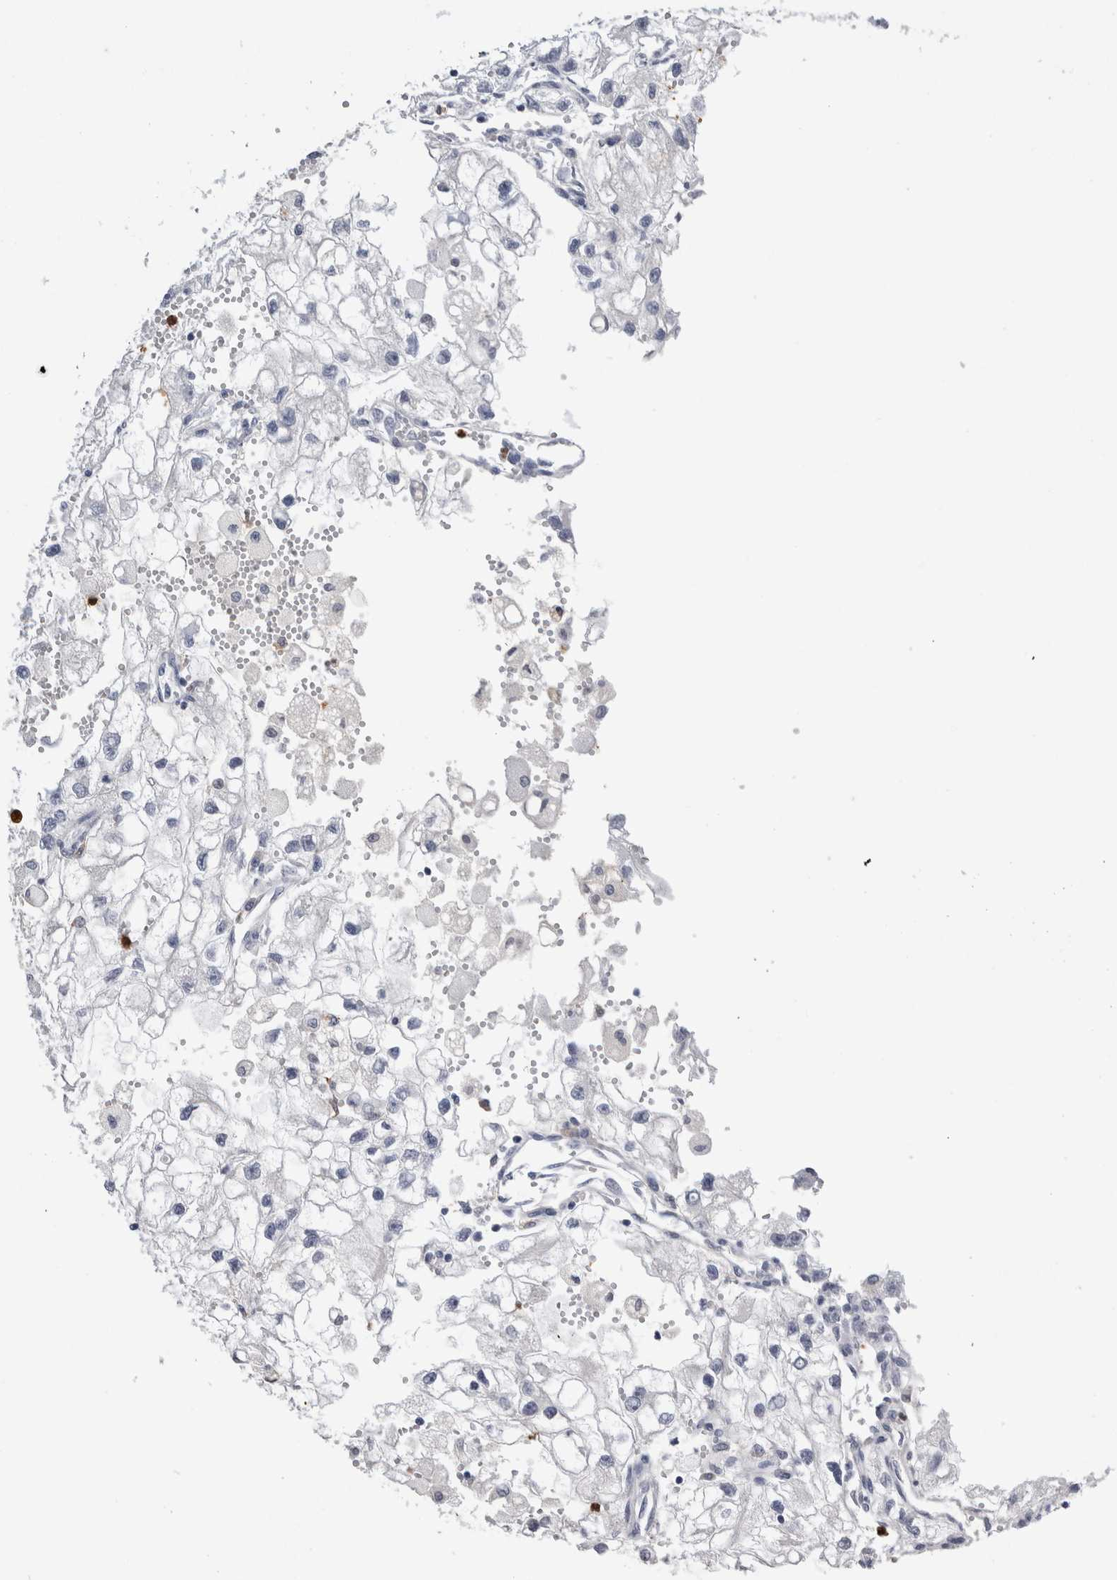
{"staining": {"intensity": "negative", "quantity": "none", "location": "none"}, "tissue": "renal cancer", "cell_type": "Tumor cells", "image_type": "cancer", "snomed": [{"axis": "morphology", "description": "Adenocarcinoma, NOS"}, {"axis": "topography", "description": "Kidney"}], "caption": "Tumor cells show no significant positivity in adenocarcinoma (renal).", "gene": "S100A12", "patient": {"sex": "female", "age": 70}}